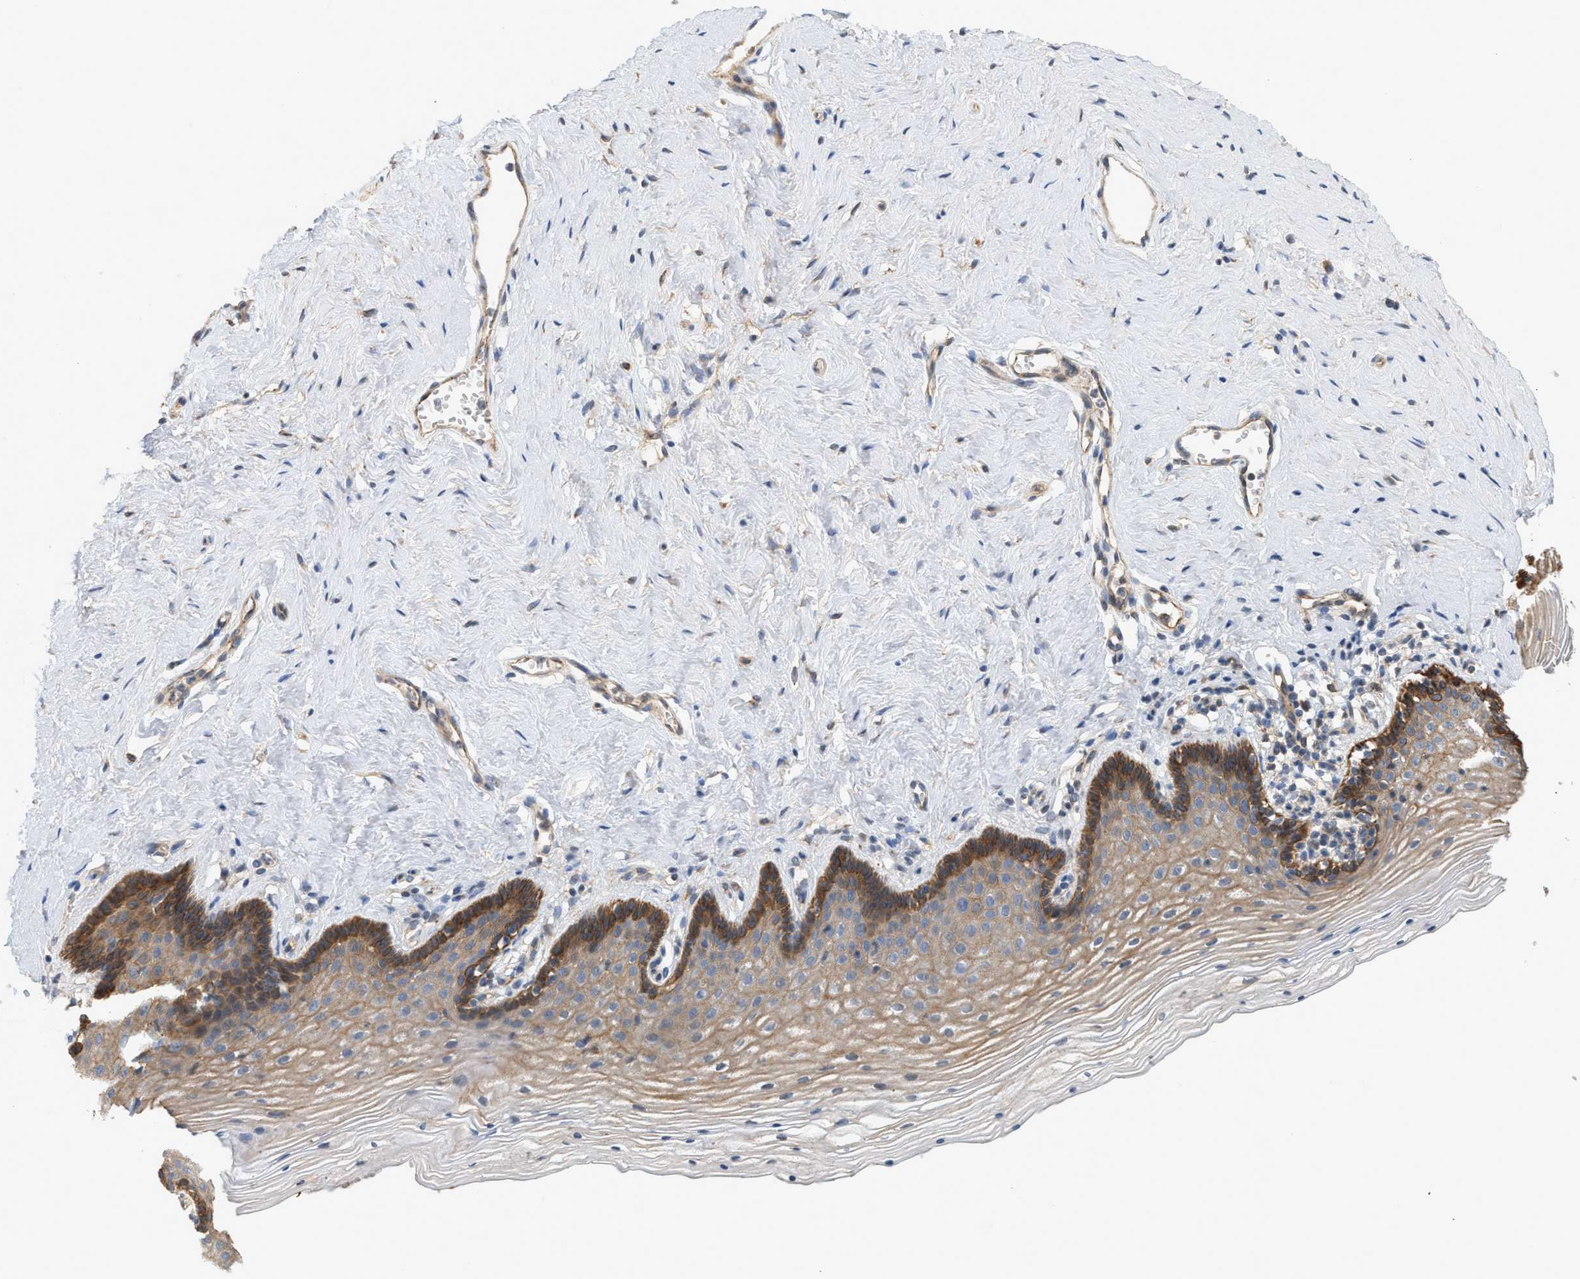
{"staining": {"intensity": "strong", "quantity": "<25%", "location": "cytoplasmic/membranous"}, "tissue": "vagina", "cell_type": "Squamous epithelial cells", "image_type": "normal", "snomed": [{"axis": "morphology", "description": "Normal tissue, NOS"}, {"axis": "topography", "description": "Vagina"}], "caption": "IHC (DAB (3,3'-diaminobenzidine)) staining of benign vagina shows strong cytoplasmic/membranous protein staining in approximately <25% of squamous epithelial cells.", "gene": "CTXN1", "patient": {"sex": "female", "age": 32}}